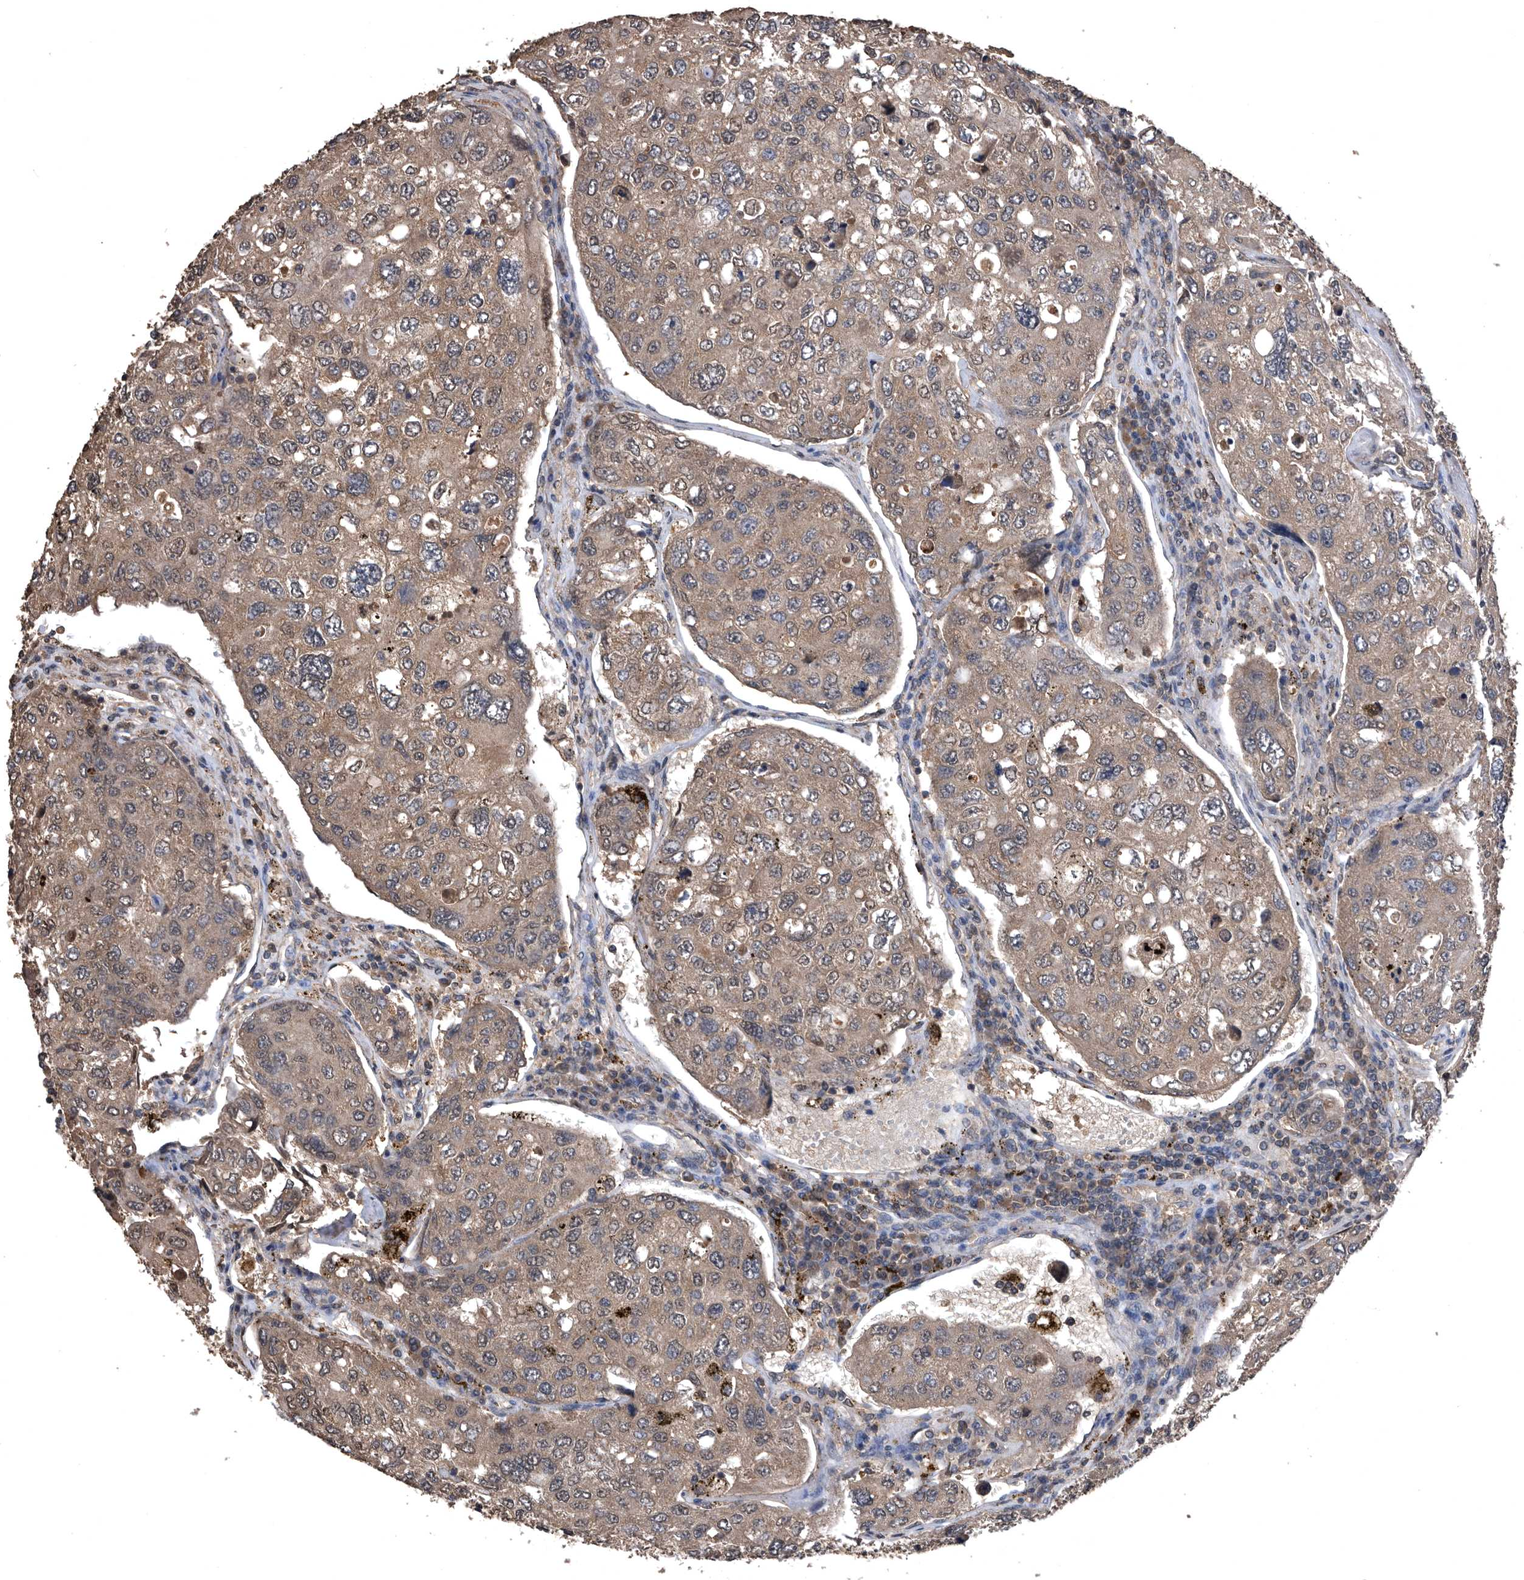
{"staining": {"intensity": "moderate", "quantity": ">75%", "location": "cytoplasmic/membranous,nuclear"}, "tissue": "urothelial cancer", "cell_type": "Tumor cells", "image_type": "cancer", "snomed": [{"axis": "morphology", "description": "Urothelial carcinoma, High grade"}, {"axis": "topography", "description": "Lymph node"}, {"axis": "topography", "description": "Urinary bladder"}], "caption": "Urothelial cancer stained with immunohistochemistry (IHC) reveals moderate cytoplasmic/membranous and nuclear positivity in about >75% of tumor cells.", "gene": "NRBP1", "patient": {"sex": "male", "age": 51}}